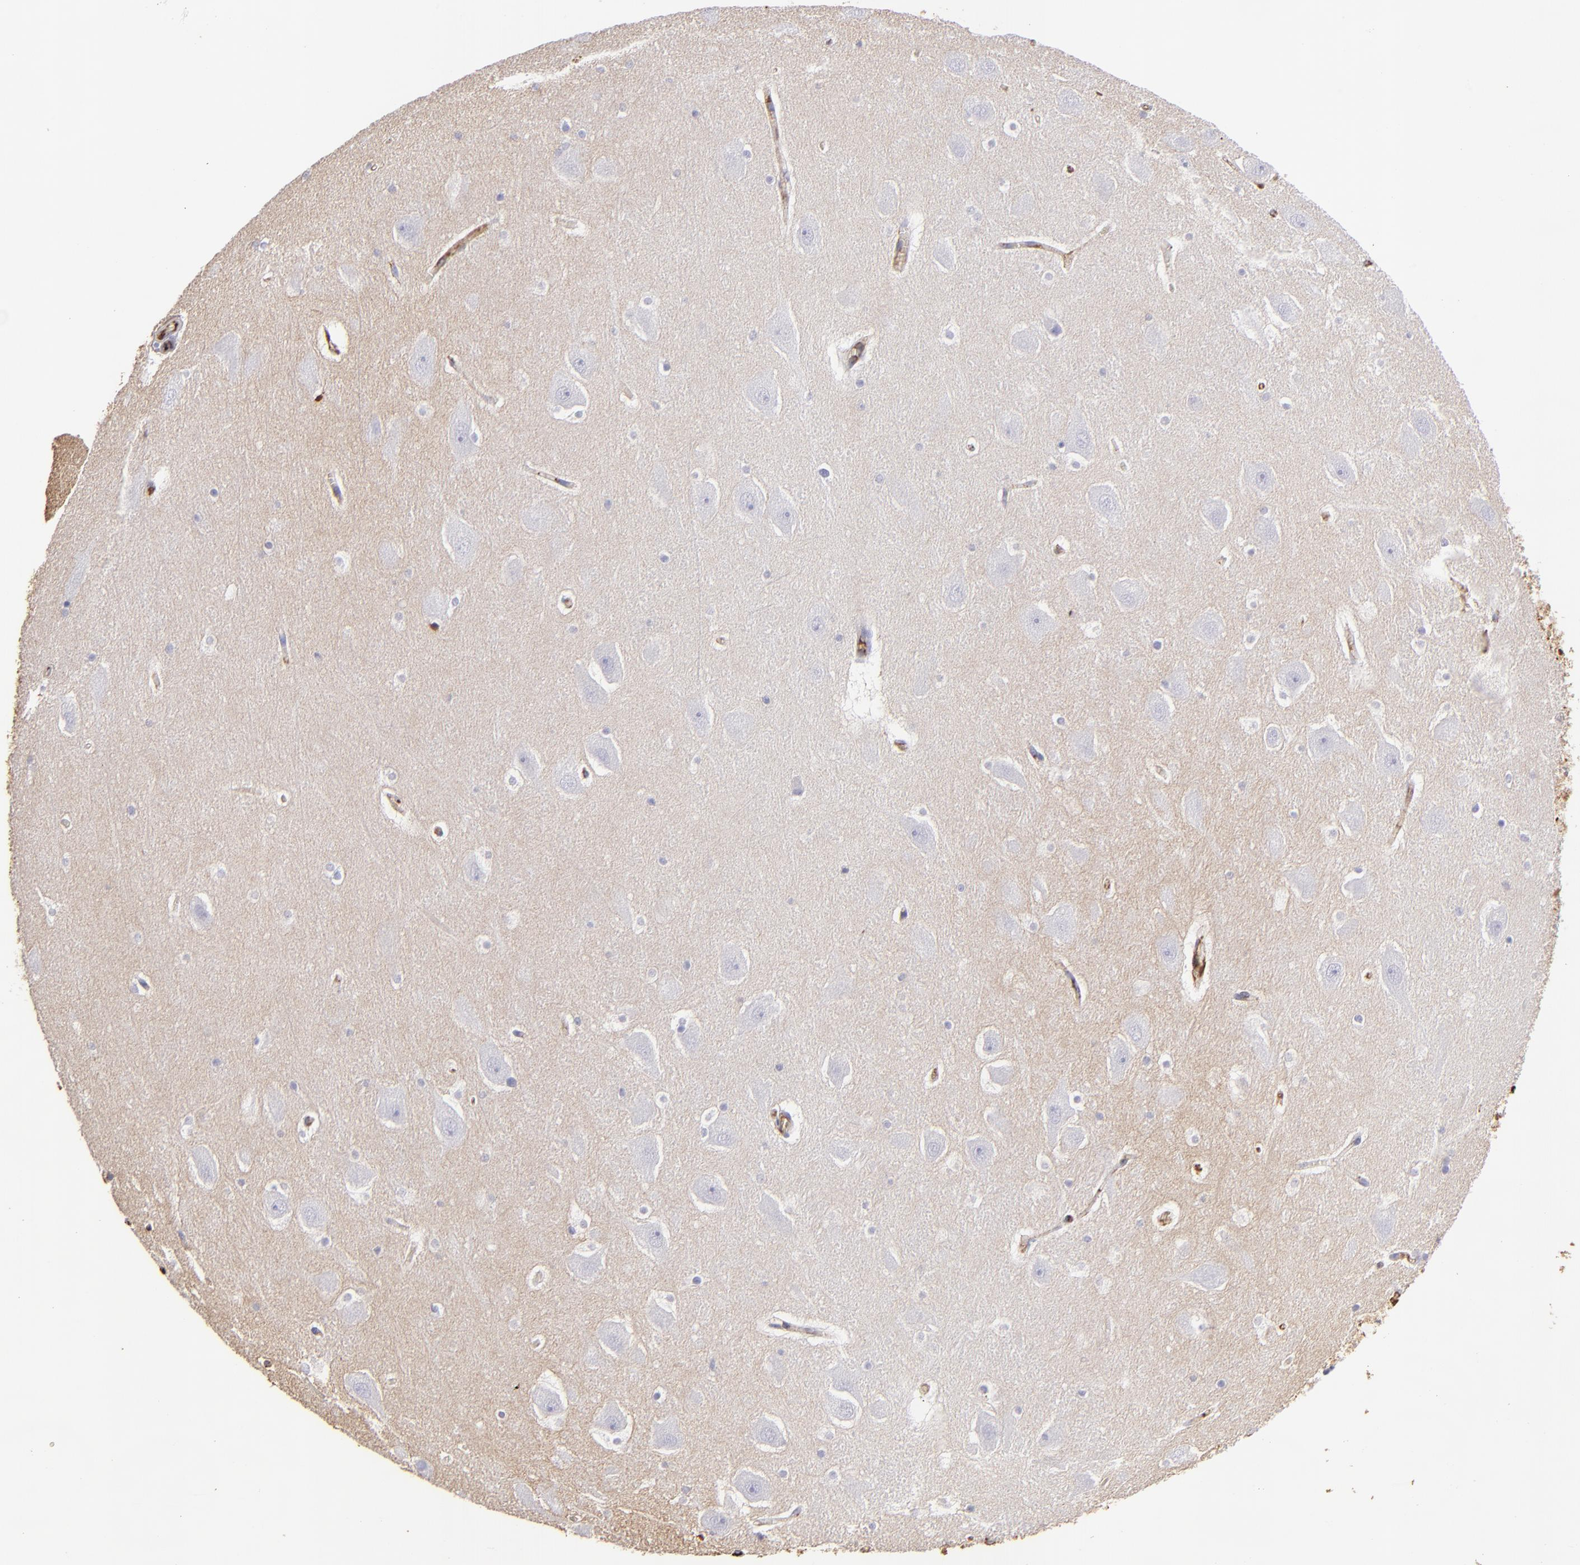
{"staining": {"intensity": "negative", "quantity": "none", "location": "none"}, "tissue": "hippocampus", "cell_type": "Glial cells", "image_type": "normal", "snomed": [{"axis": "morphology", "description": "Normal tissue, NOS"}, {"axis": "topography", "description": "Hippocampus"}], "caption": "IHC image of unremarkable hippocampus: human hippocampus stained with DAB exhibits no significant protein positivity in glial cells. (DAB IHC with hematoxylin counter stain).", "gene": "FGB", "patient": {"sex": "male", "age": 45}}